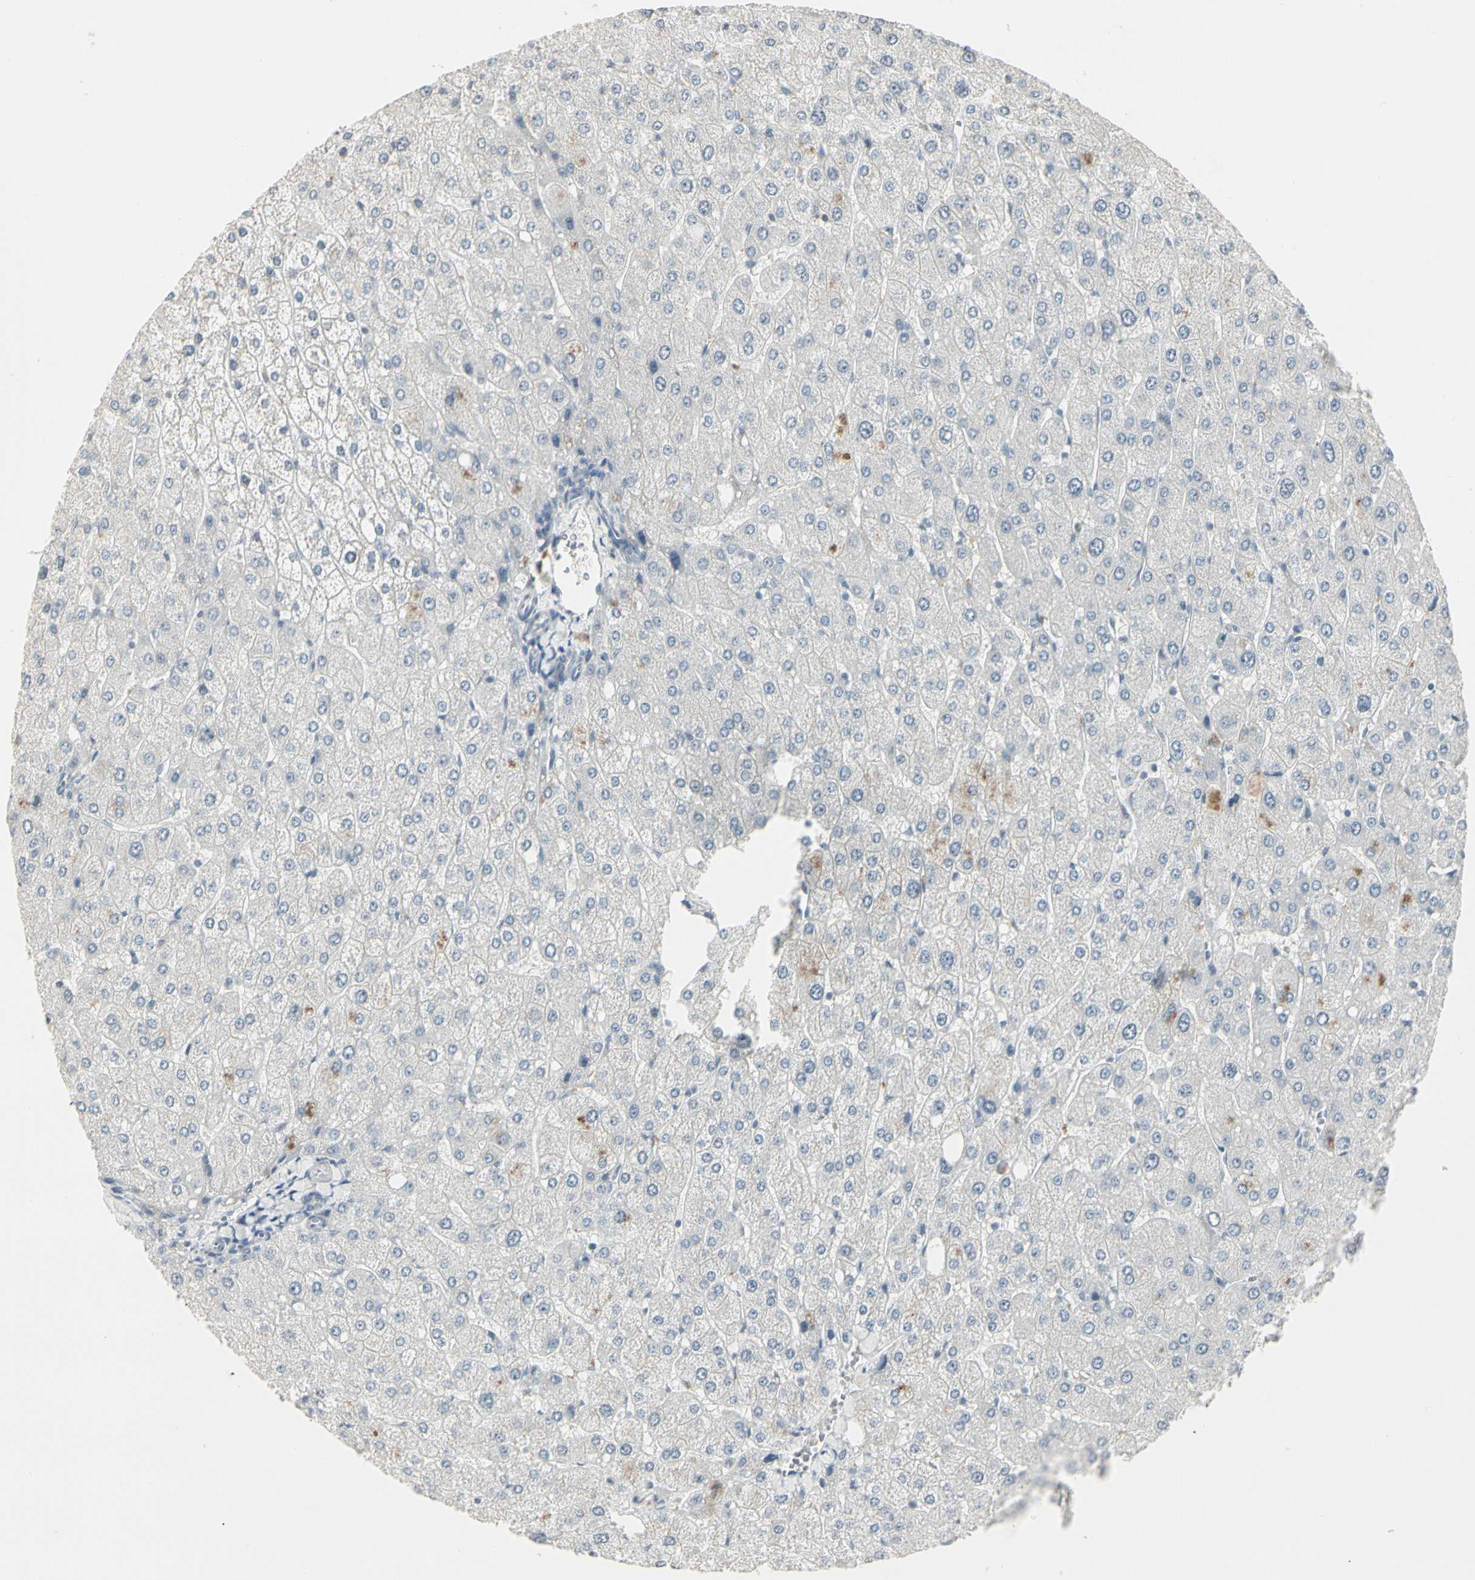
{"staining": {"intensity": "negative", "quantity": "none", "location": "none"}, "tissue": "liver", "cell_type": "Cholangiocytes", "image_type": "normal", "snomed": [{"axis": "morphology", "description": "Normal tissue, NOS"}, {"axis": "topography", "description": "Liver"}], "caption": "IHC of benign human liver shows no positivity in cholangiocytes. (Brightfield microscopy of DAB immunohistochemistry at high magnification).", "gene": "DMPK", "patient": {"sex": "male", "age": 55}}